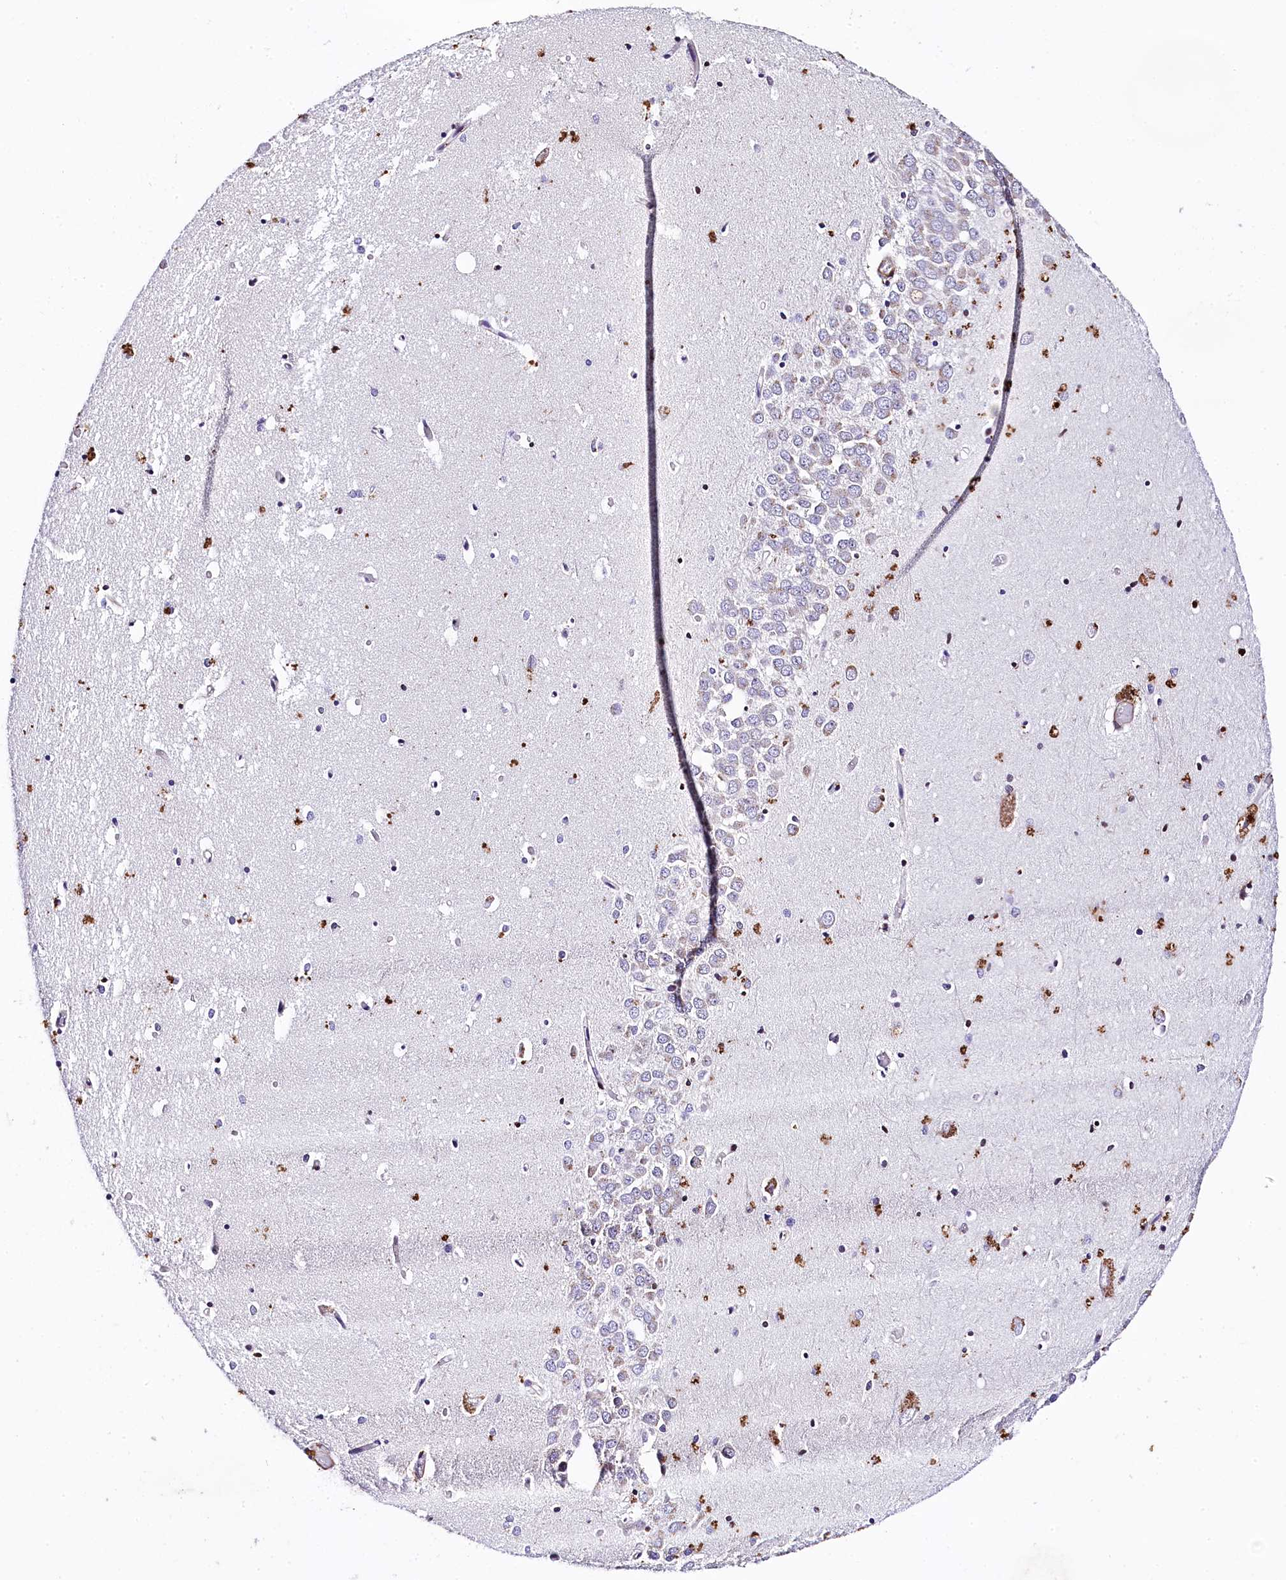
{"staining": {"intensity": "negative", "quantity": "none", "location": "none"}, "tissue": "hippocampus", "cell_type": "Glial cells", "image_type": "normal", "snomed": [{"axis": "morphology", "description": "Normal tissue, NOS"}, {"axis": "topography", "description": "Hippocampus"}], "caption": "The image displays no significant staining in glial cells of hippocampus. (Immunohistochemistry (ihc), brightfield microscopy, high magnification).", "gene": "SAMD10", "patient": {"sex": "male", "age": 70}}